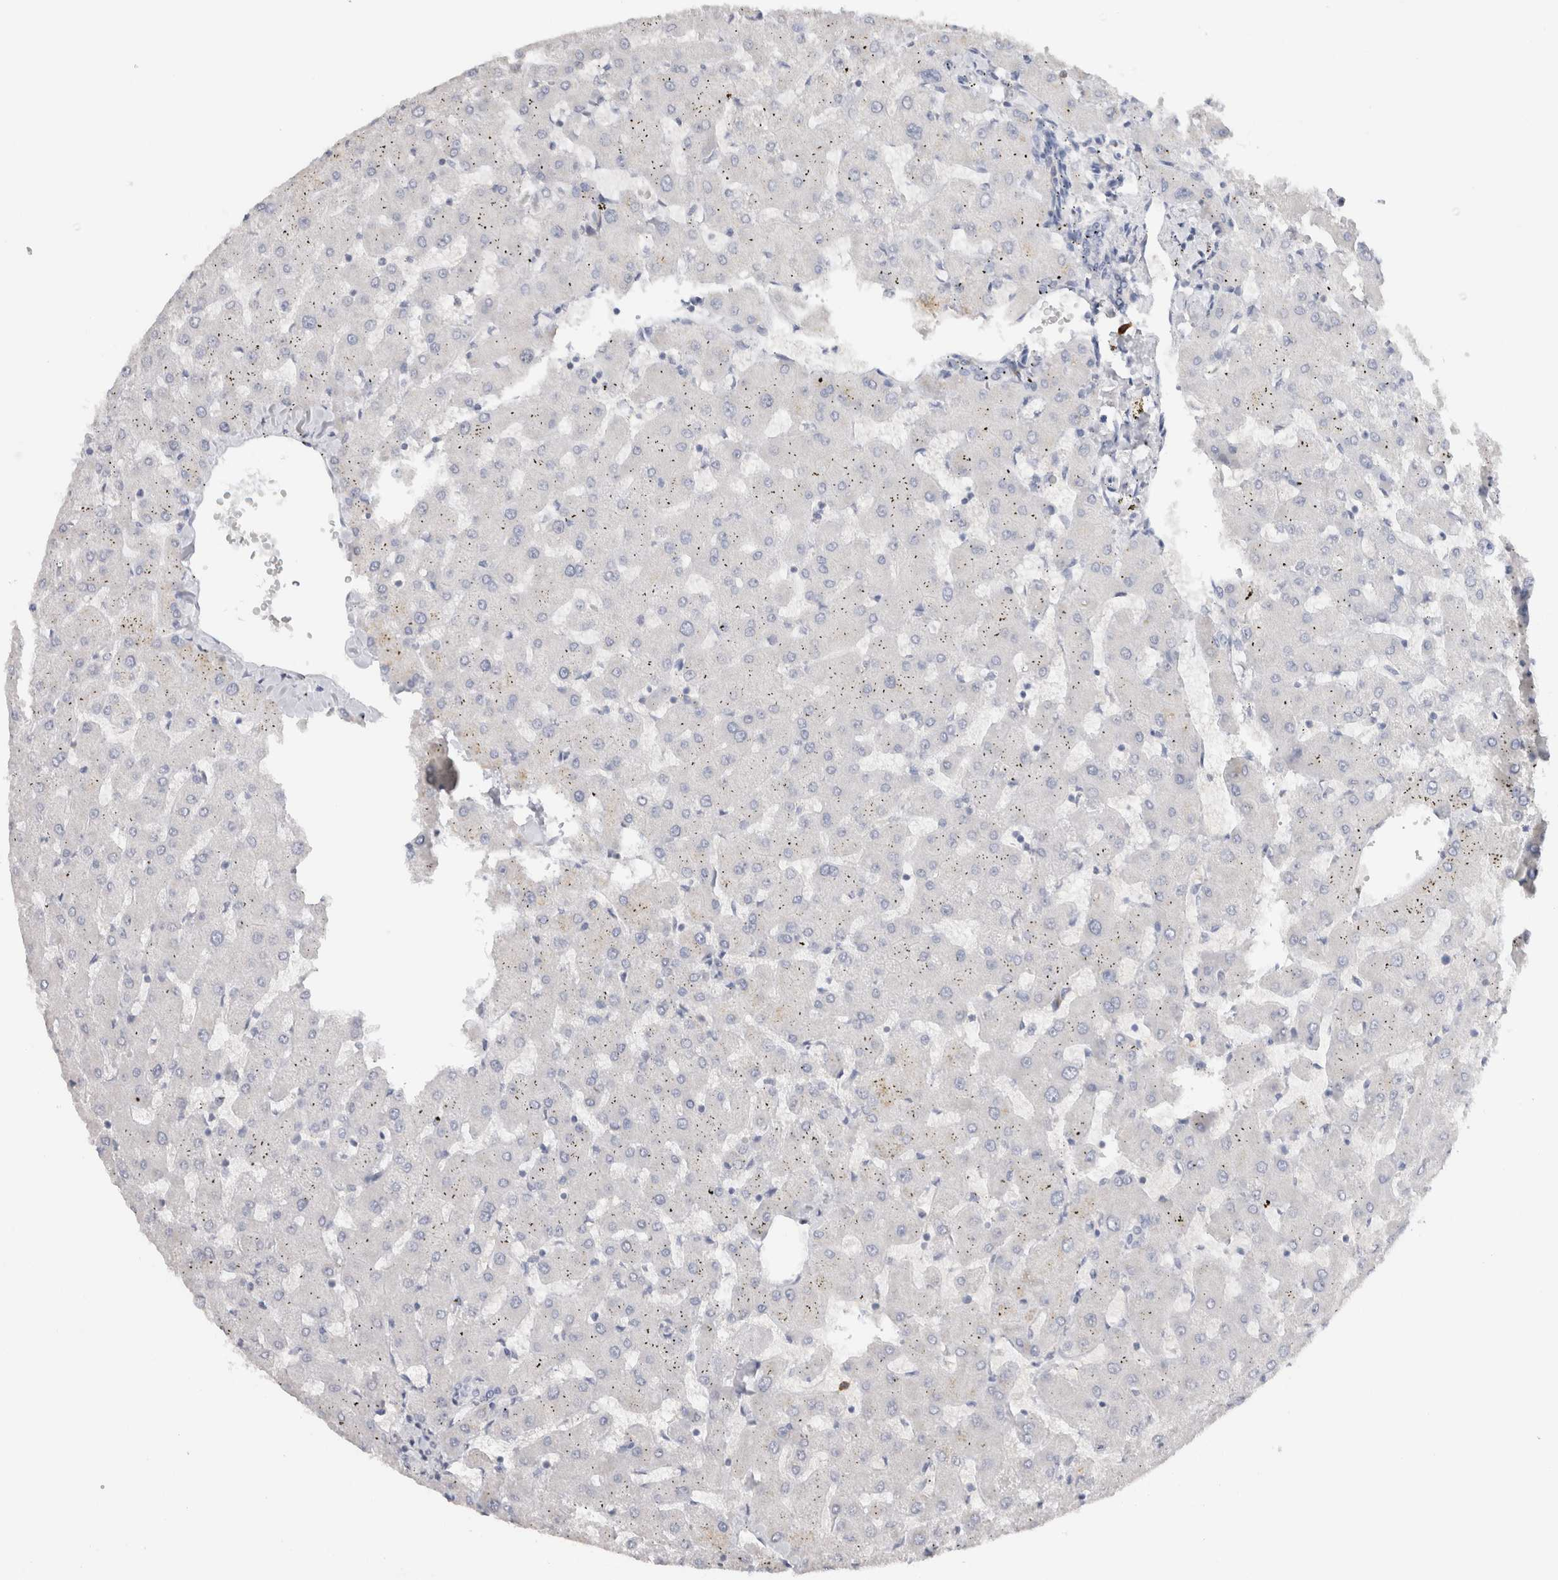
{"staining": {"intensity": "negative", "quantity": "none", "location": "none"}, "tissue": "liver", "cell_type": "Cholangiocytes", "image_type": "normal", "snomed": [{"axis": "morphology", "description": "Normal tissue, NOS"}, {"axis": "topography", "description": "Liver"}], "caption": "Cholangiocytes are negative for protein expression in normal human liver. The staining is performed using DAB brown chromogen with nuclei counter-stained in using hematoxylin.", "gene": "LAMP3", "patient": {"sex": "female", "age": 63}}